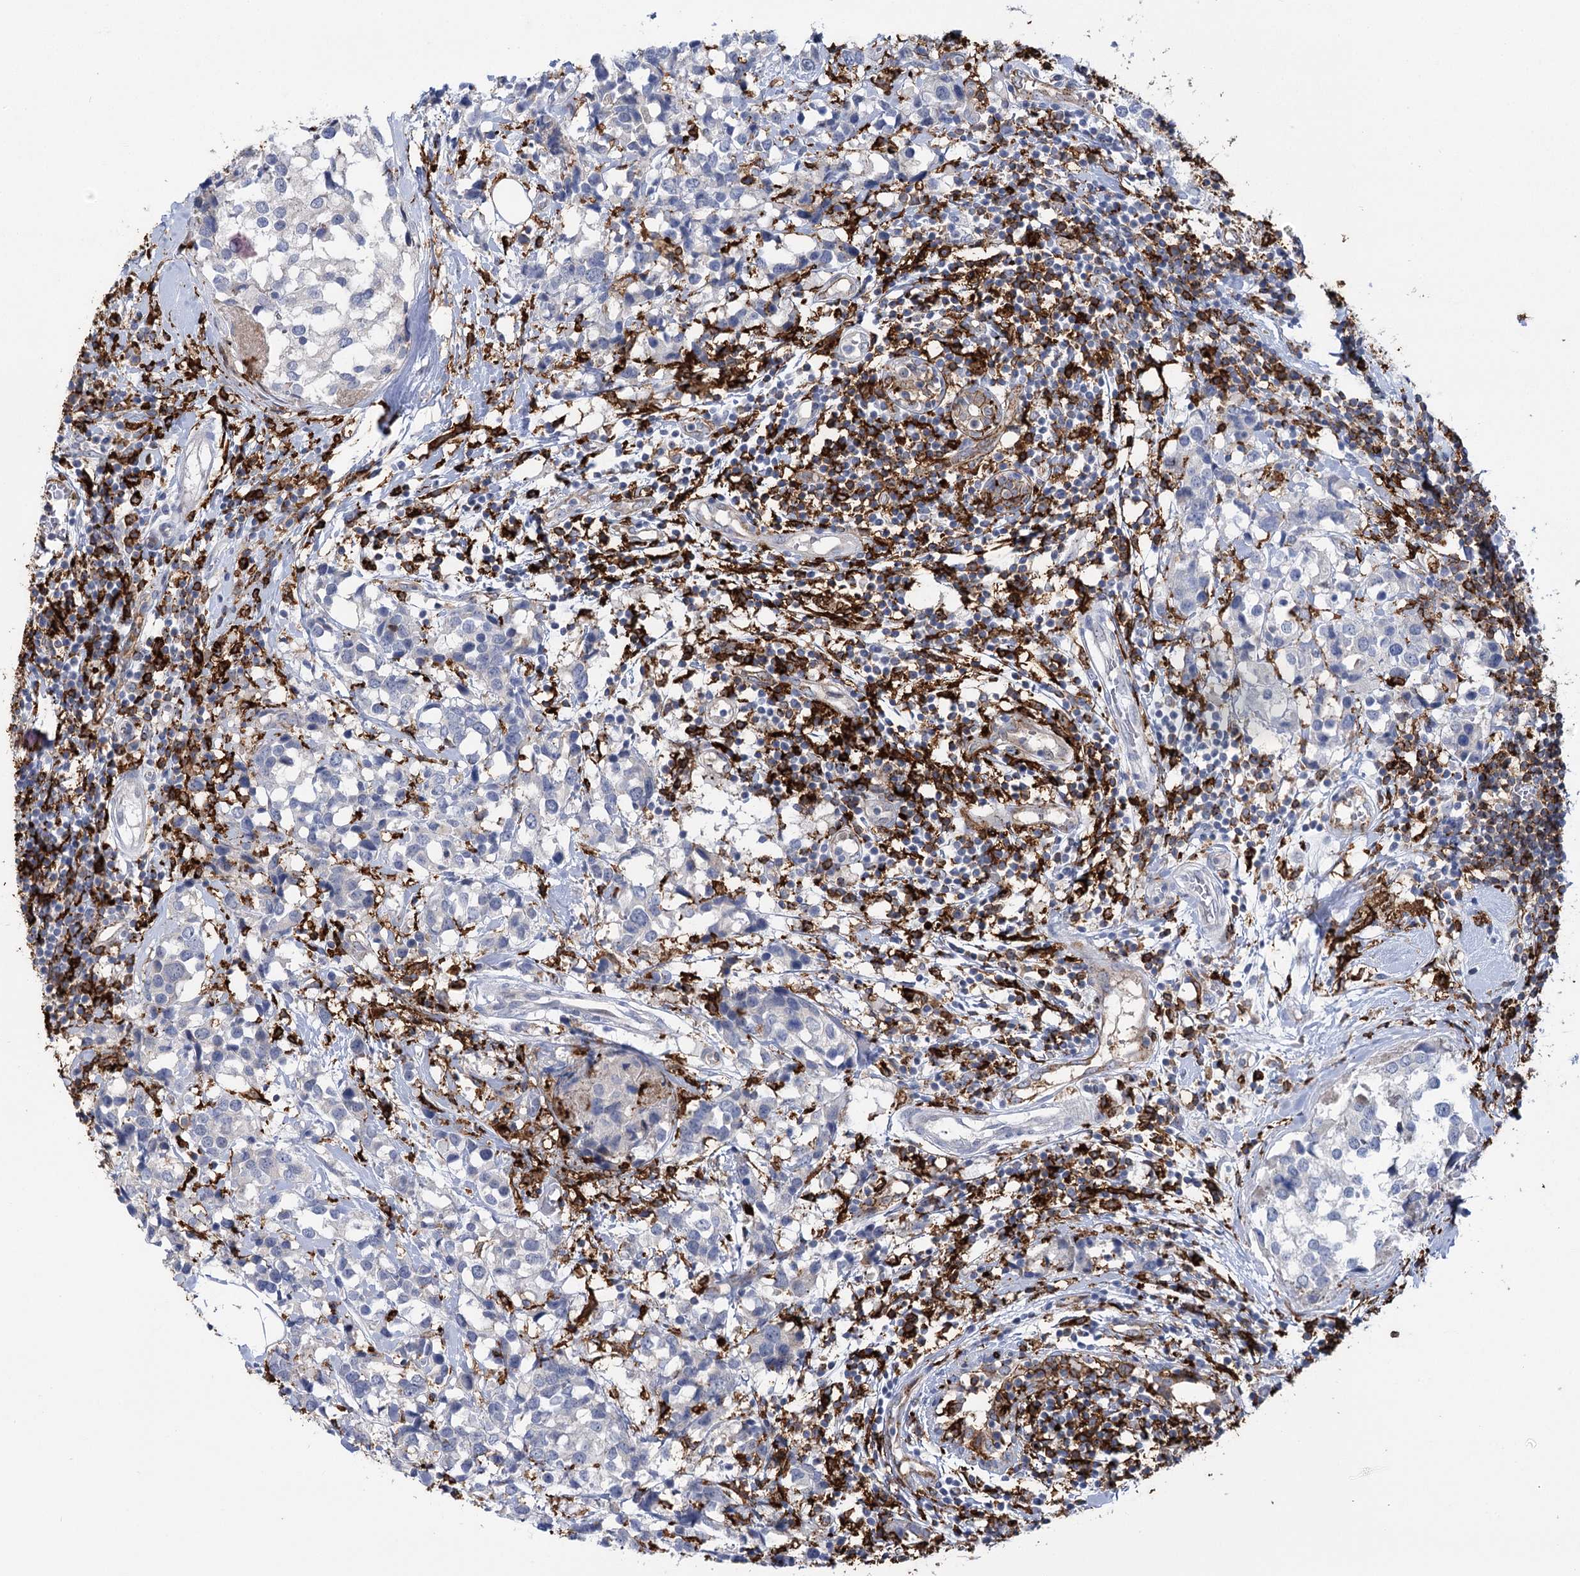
{"staining": {"intensity": "negative", "quantity": "none", "location": "none"}, "tissue": "breast cancer", "cell_type": "Tumor cells", "image_type": "cancer", "snomed": [{"axis": "morphology", "description": "Lobular carcinoma"}, {"axis": "topography", "description": "Breast"}], "caption": "This is an immunohistochemistry micrograph of human breast cancer. There is no expression in tumor cells.", "gene": "PIWIL4", "patient": {"sex": "female", "age": 59}}